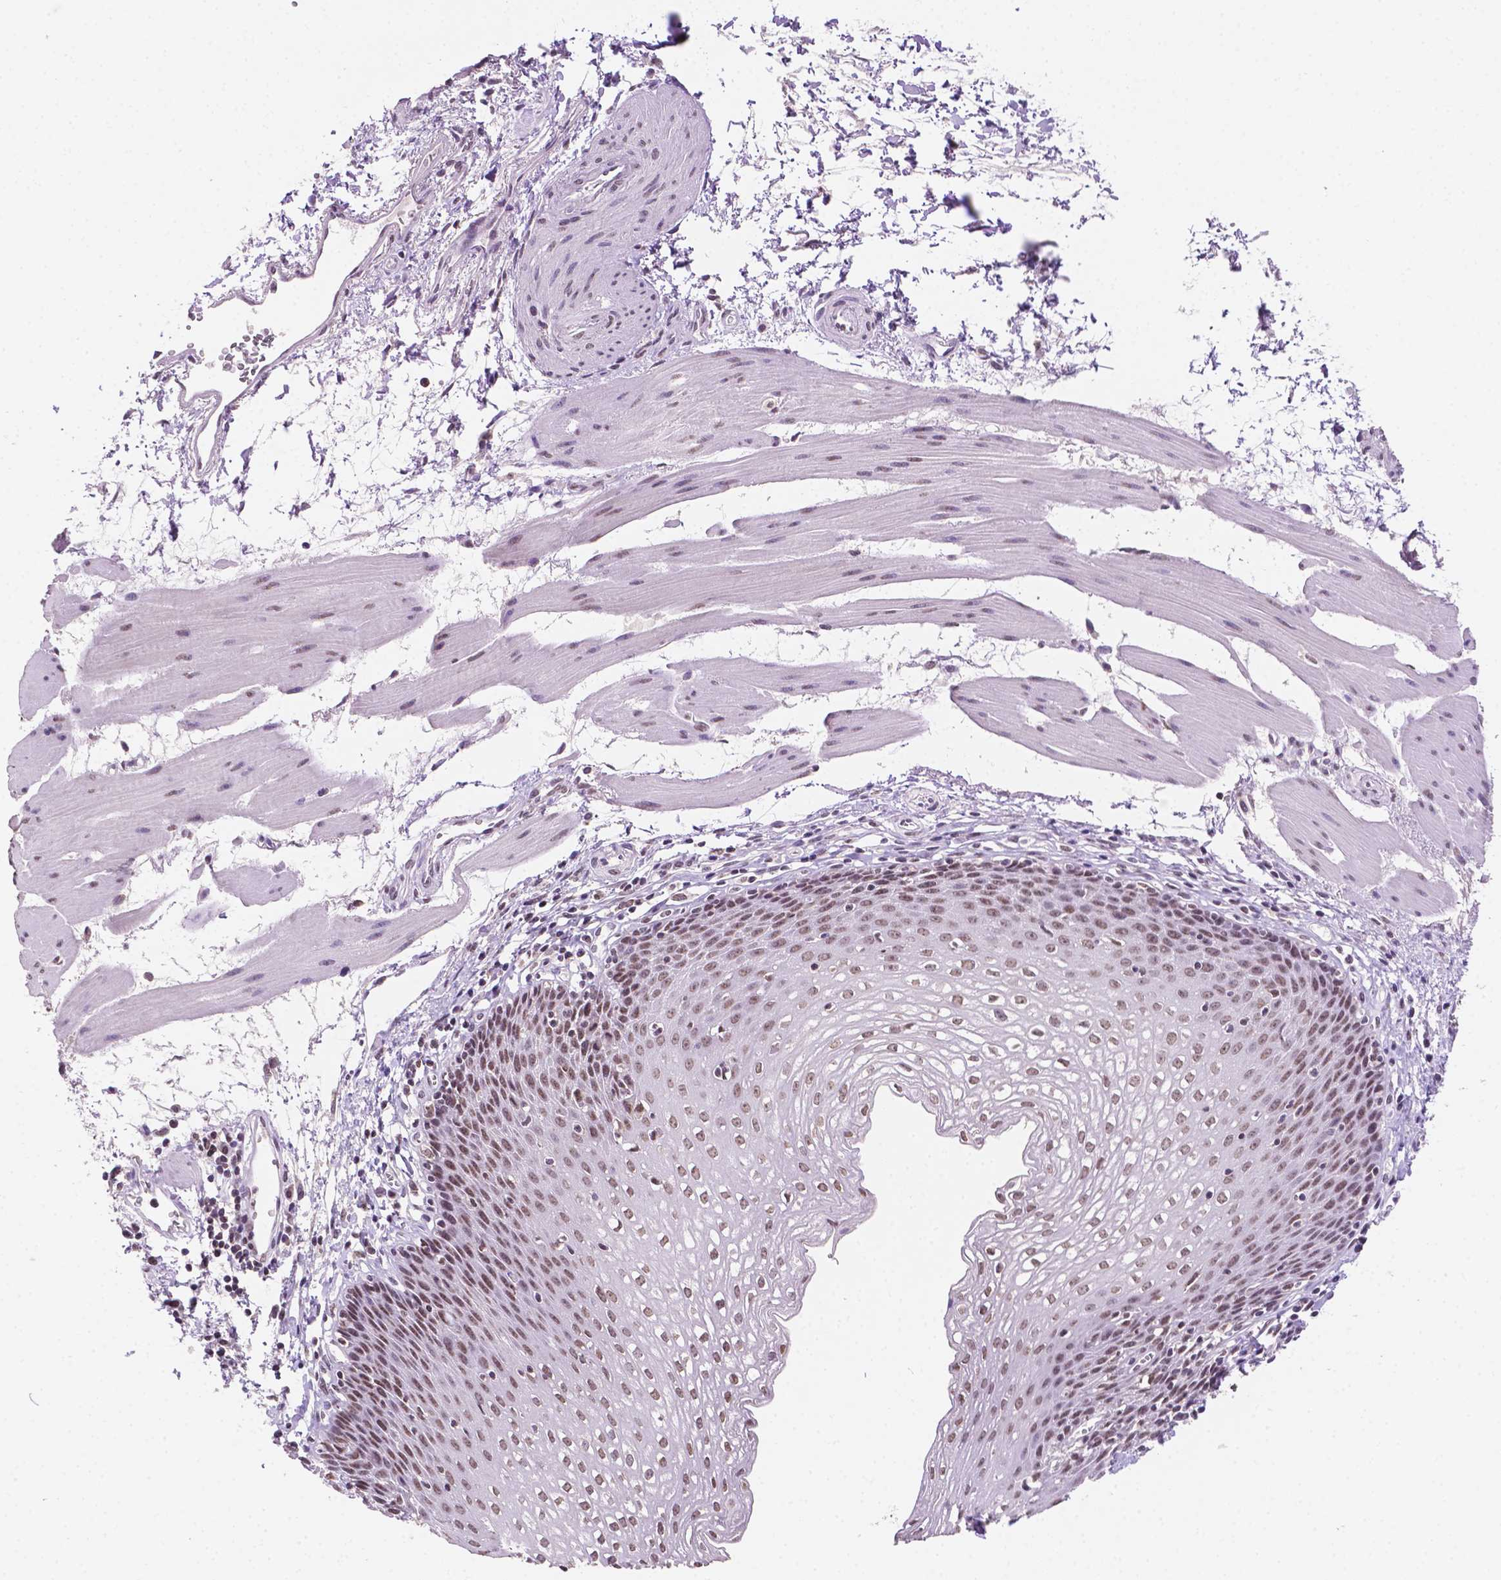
{"staining": {"intensity": "moderate", "quantity": ">75%", "location": "nuclear"}, "tissue": "esophagus", "cell_type": "Squamous epithelial cells", "image_type": "normal", "snomed": [{"axis": "morphology", "description": "Normal tissue, NOS"}, {"axis": "topography", "description": "Esophagus"}], "caption": "This is an image of immunohistochemistry (IHC) staining of normal esophagus, which shows moderate staining in the nuclear of squamous epithelial cells.", "gene": "PTPN6", "patient": {"sex": "female", "age": 64}}